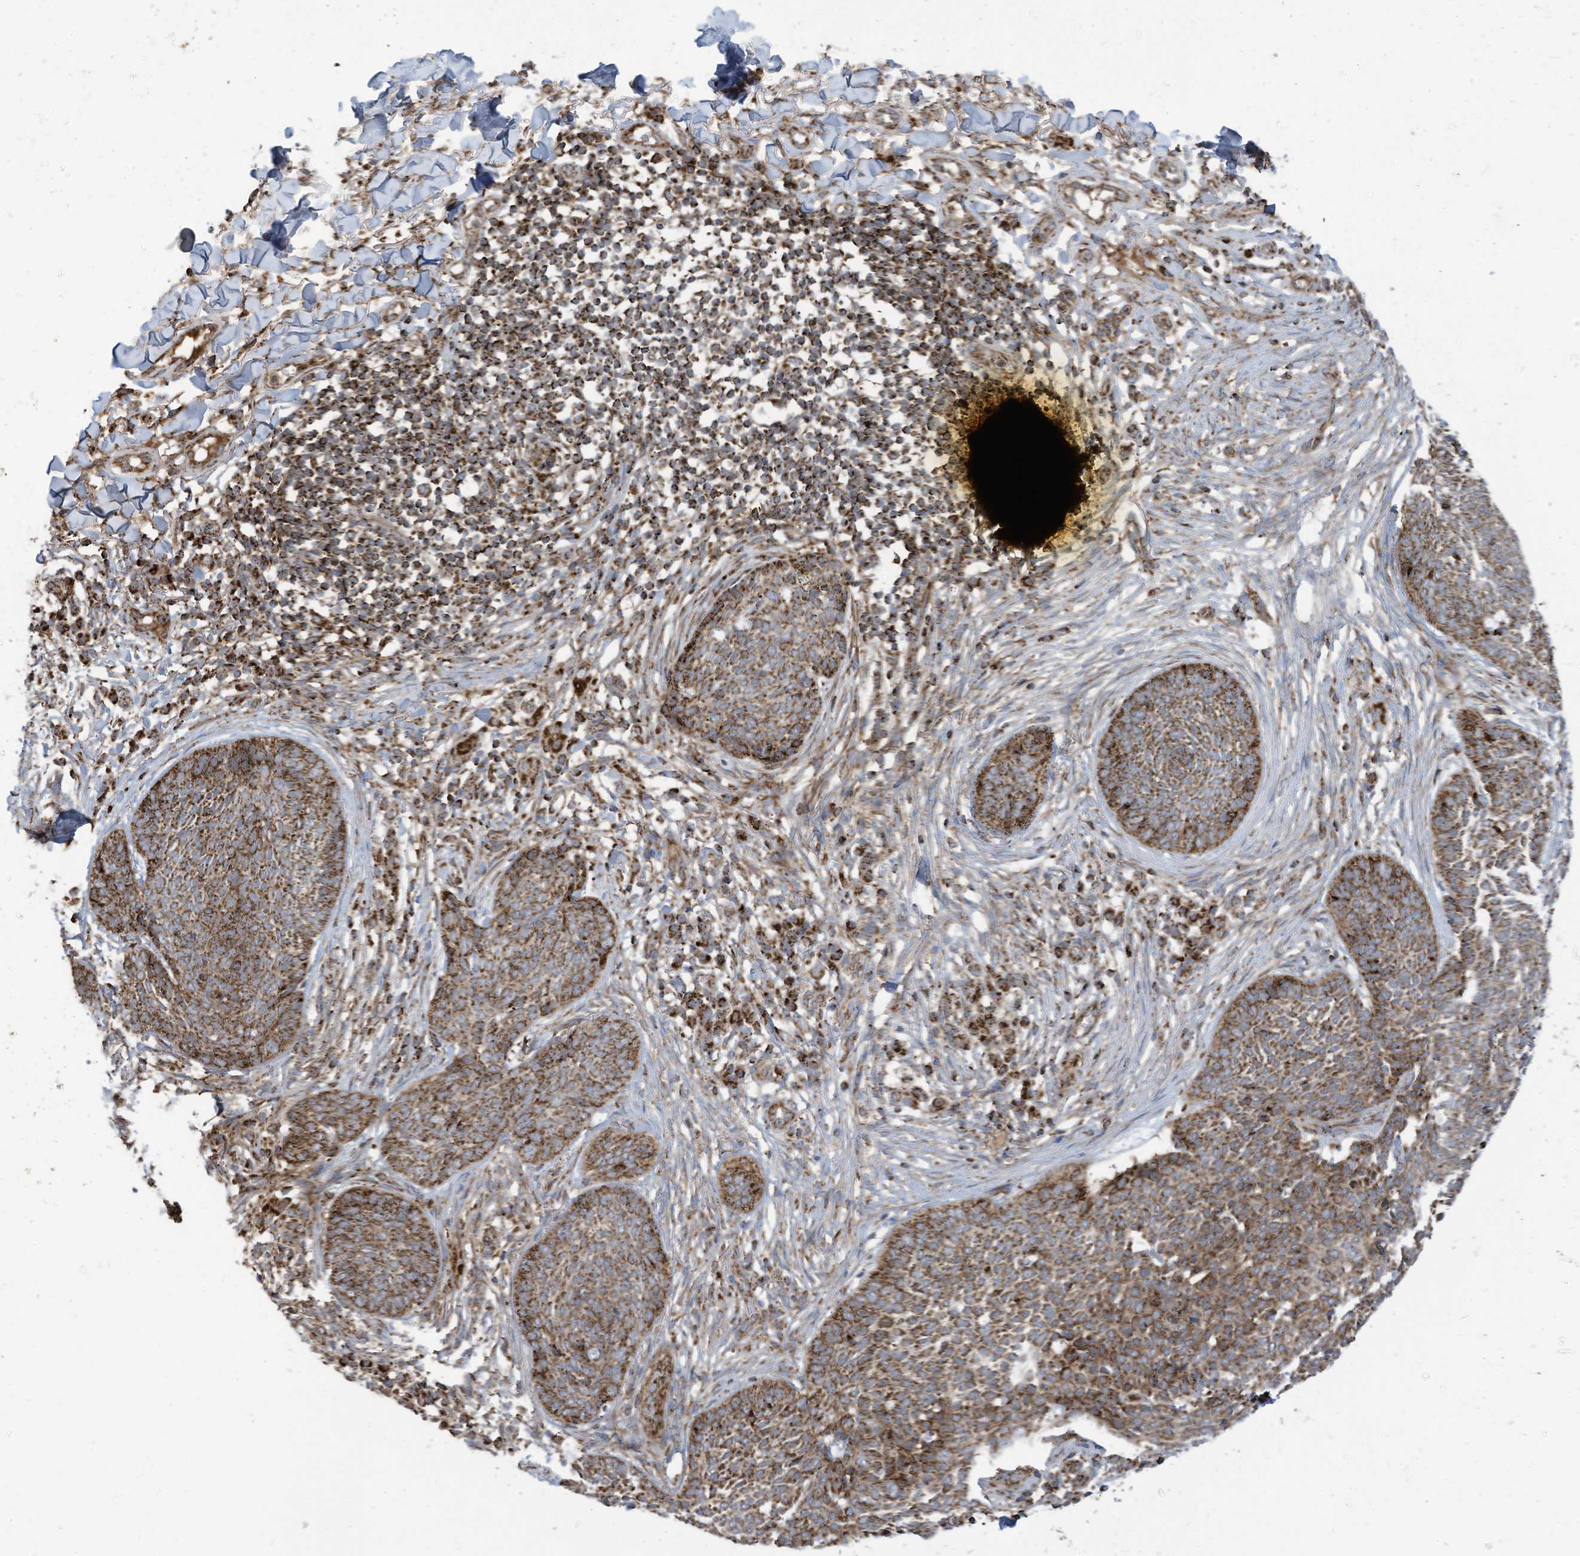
{"staining": {"intensity": "strong", "quantity": ">75%", "location": "cytoplasmic/membranous"}, "tissue": "skin cancer", "cell_type": "Tumor cells", "image_type": "cancer", "snomed": [{"axis": "morphology", "description": "Basal cell carcinoma"}, {"axis": "topography", "description": "Skin"}], "caption": "Immunohistochemical staining of human skin basal cell carcinoma shows high levels of strong cytoplasmic/membranous protein positivity in approximately >75% of tumor cells. The staining is performed using DAB brown chromogen to label protein expression. The nuclei are counter-stained blue using hematoxylin.", "gene": "COX10", "patient": {"sex": "female", "age": 64}}